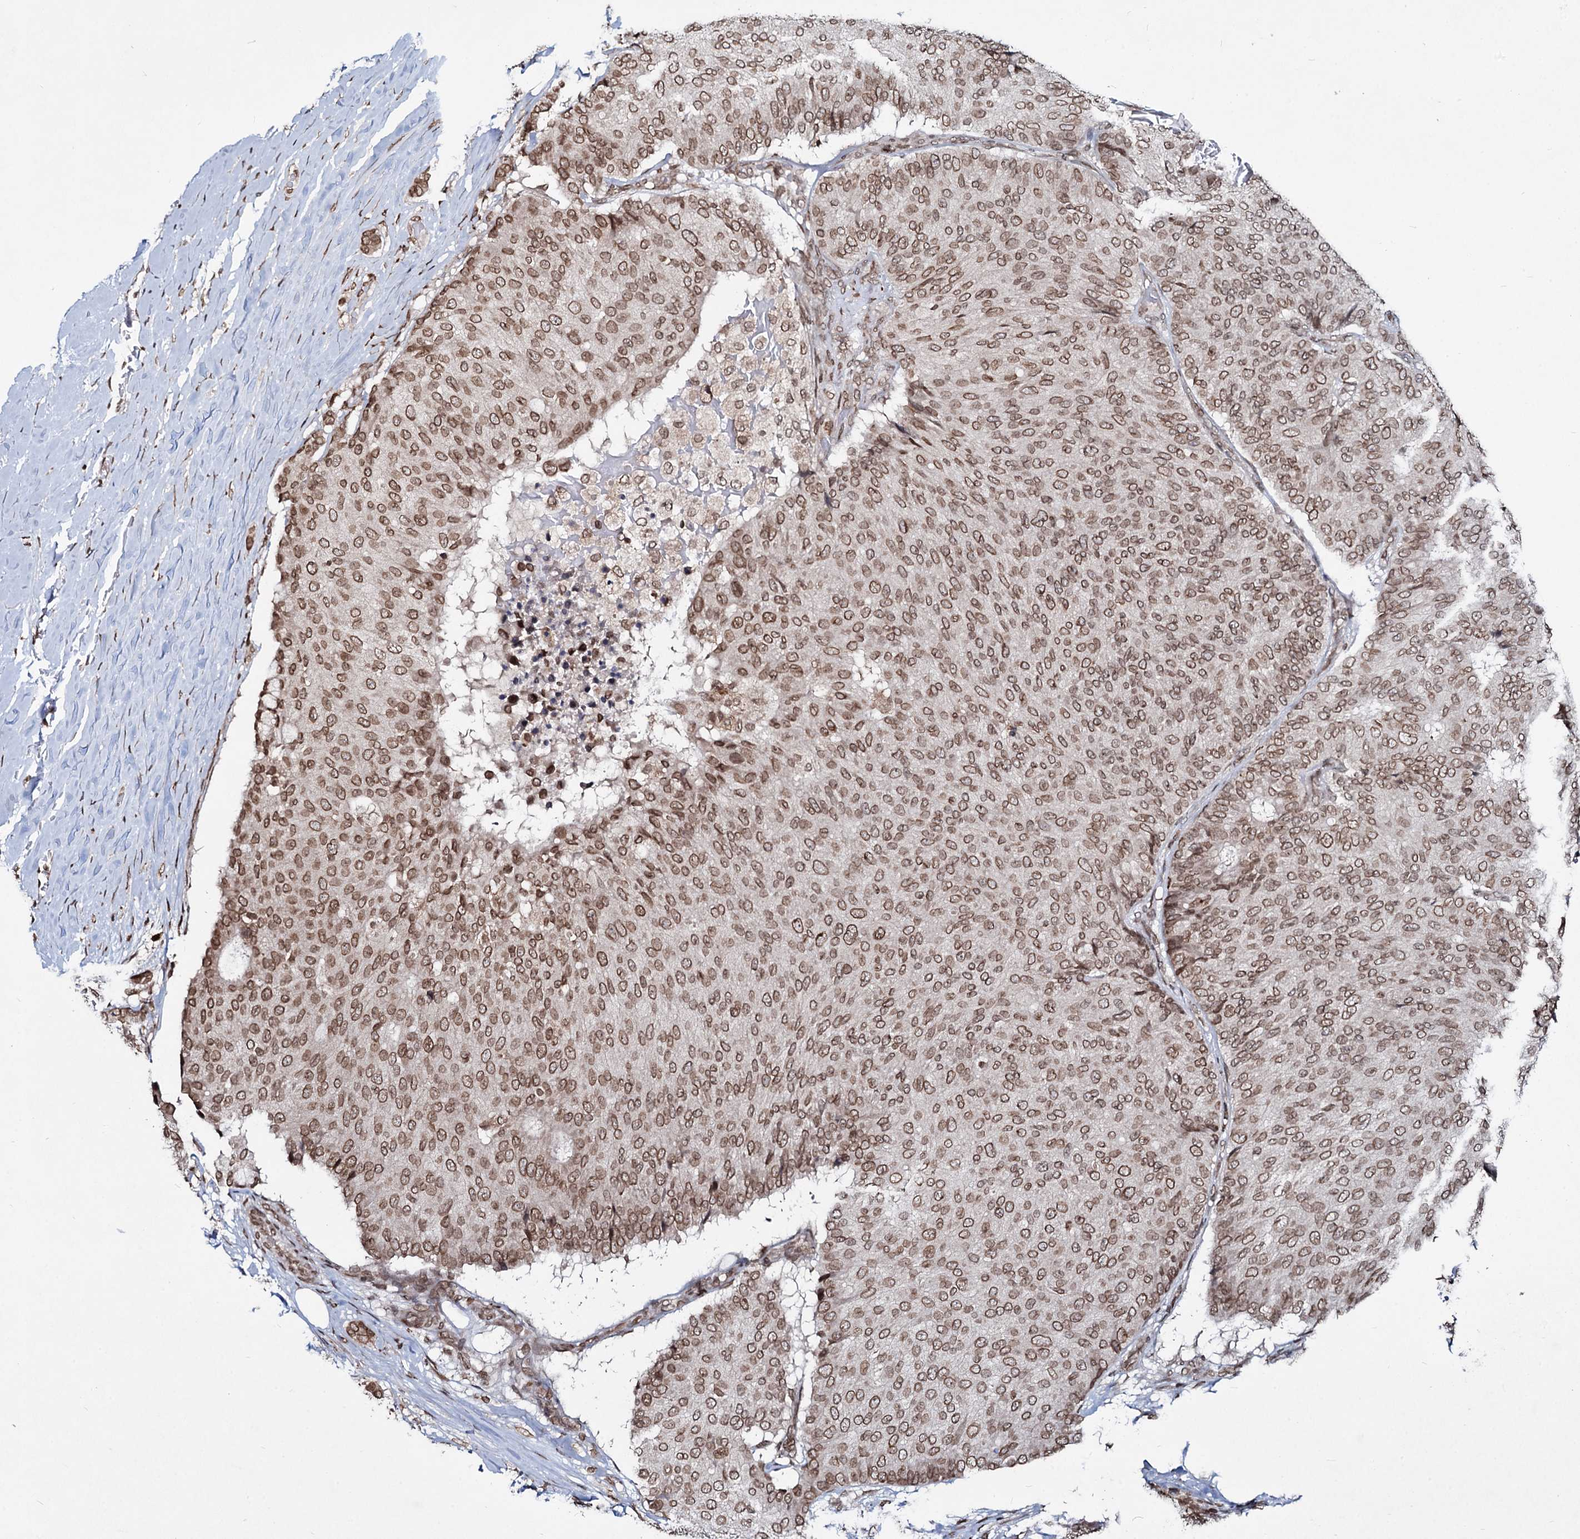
{"staining": {"intensity": "moderate", "quantity": ">75%", "location": "cytoplasmic/membranous,nuclear"}, "tissue": "breast cancer", "cell_type": "Tumor cells", "image_type": "cancer", "snomed": [{"axis": "morphology", "description": "Duct carcinoma"}, {"axis": "topography", "description": "Breast"}], "caption": "Brown immunohistochemical staining in human invasive ductal carcinoma (breast) shows moderate cytoplasmic/membranous and nuclear expression in about >75% of tumor cells.", "gene": "RNF6", "patient": {"sex": "female", "age": 75}}